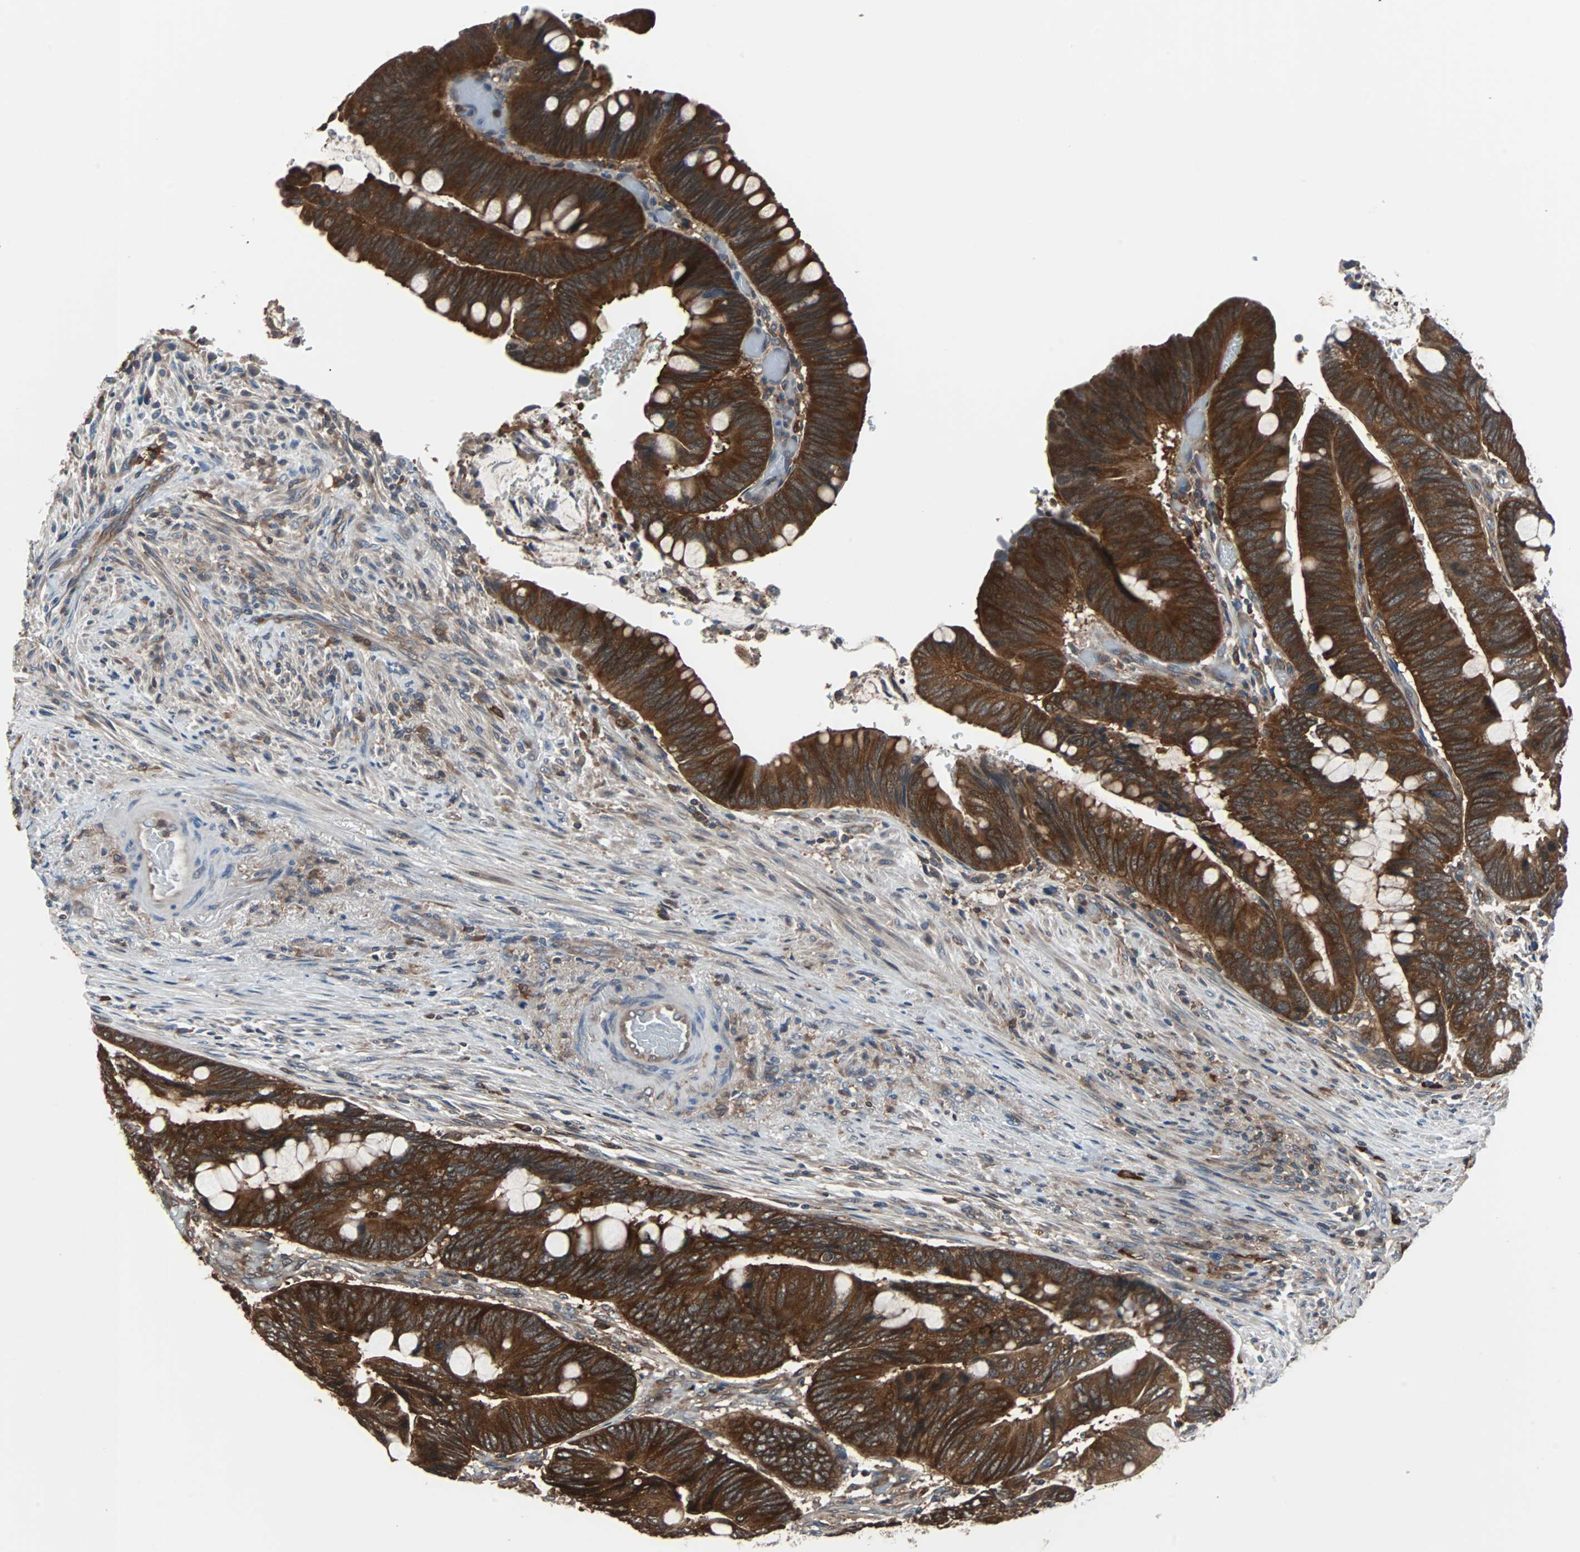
{"staining": {"intensity": "strong", "quantity": ">75%", "location": "cytoplasmic/membranous"}, "tissue": "colorectal cancer", "cell_type": "Tumor cells", "image_type": "cancer", "snomed": [{"axis": "morphology", "description": "Normal tissue, NOS"}, {"axis": "morphology", "description": "Adenocarcinoma, NOS"}, {"axis": "topography", "description": "Rectum"}, {"axis": "topography", "description": "Peripheral nerve tissue"}], "caption": "Immunohistochemical staining of human adenocarcinoma (colorectal) demonstrates high levels of strong cytoplasmic/membranous expression in about >75% of tumor cells.", "gene": "PAK1", "patient": {"sex": "male", "age": 92}}